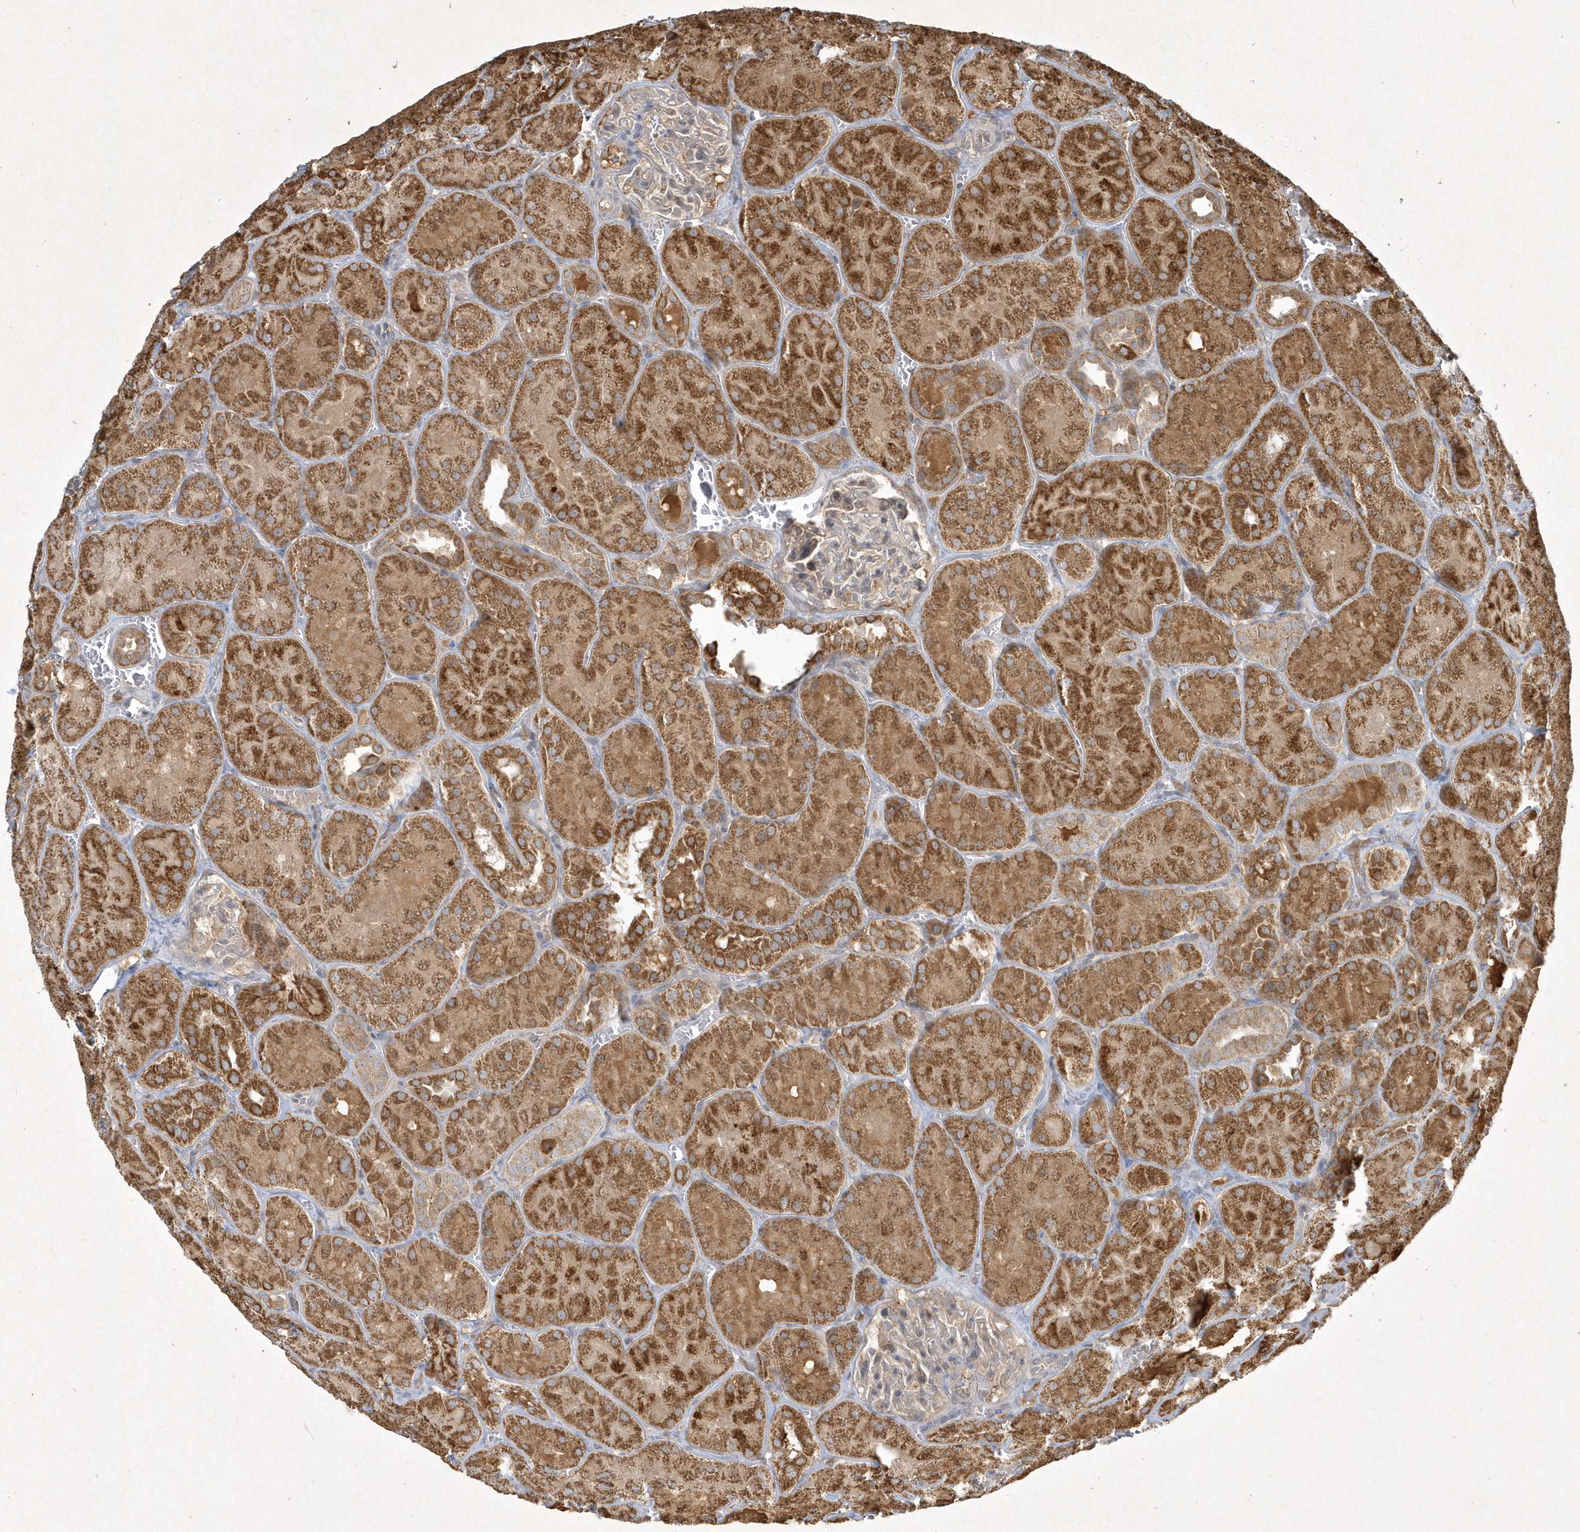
{"staining": {"intensity": "weak", "quantity": "<25%", "location": "cytoplasmic/membranous"}, "tissue": "kidney", "cell_type": "Cells in glomeruli", "image_type": "normal", "snomed": [{"axis": "morphology", "description": "Normal tissue, NOS"}, {"axis": "topography", "description": "Kidney"}], "caption": "An IHC image of unremarkable kidney is shown. There is no staining in cells in glomeruli of kidney.", "gene": "PLTP", "patient": {"sex": "male", "age": 28}}